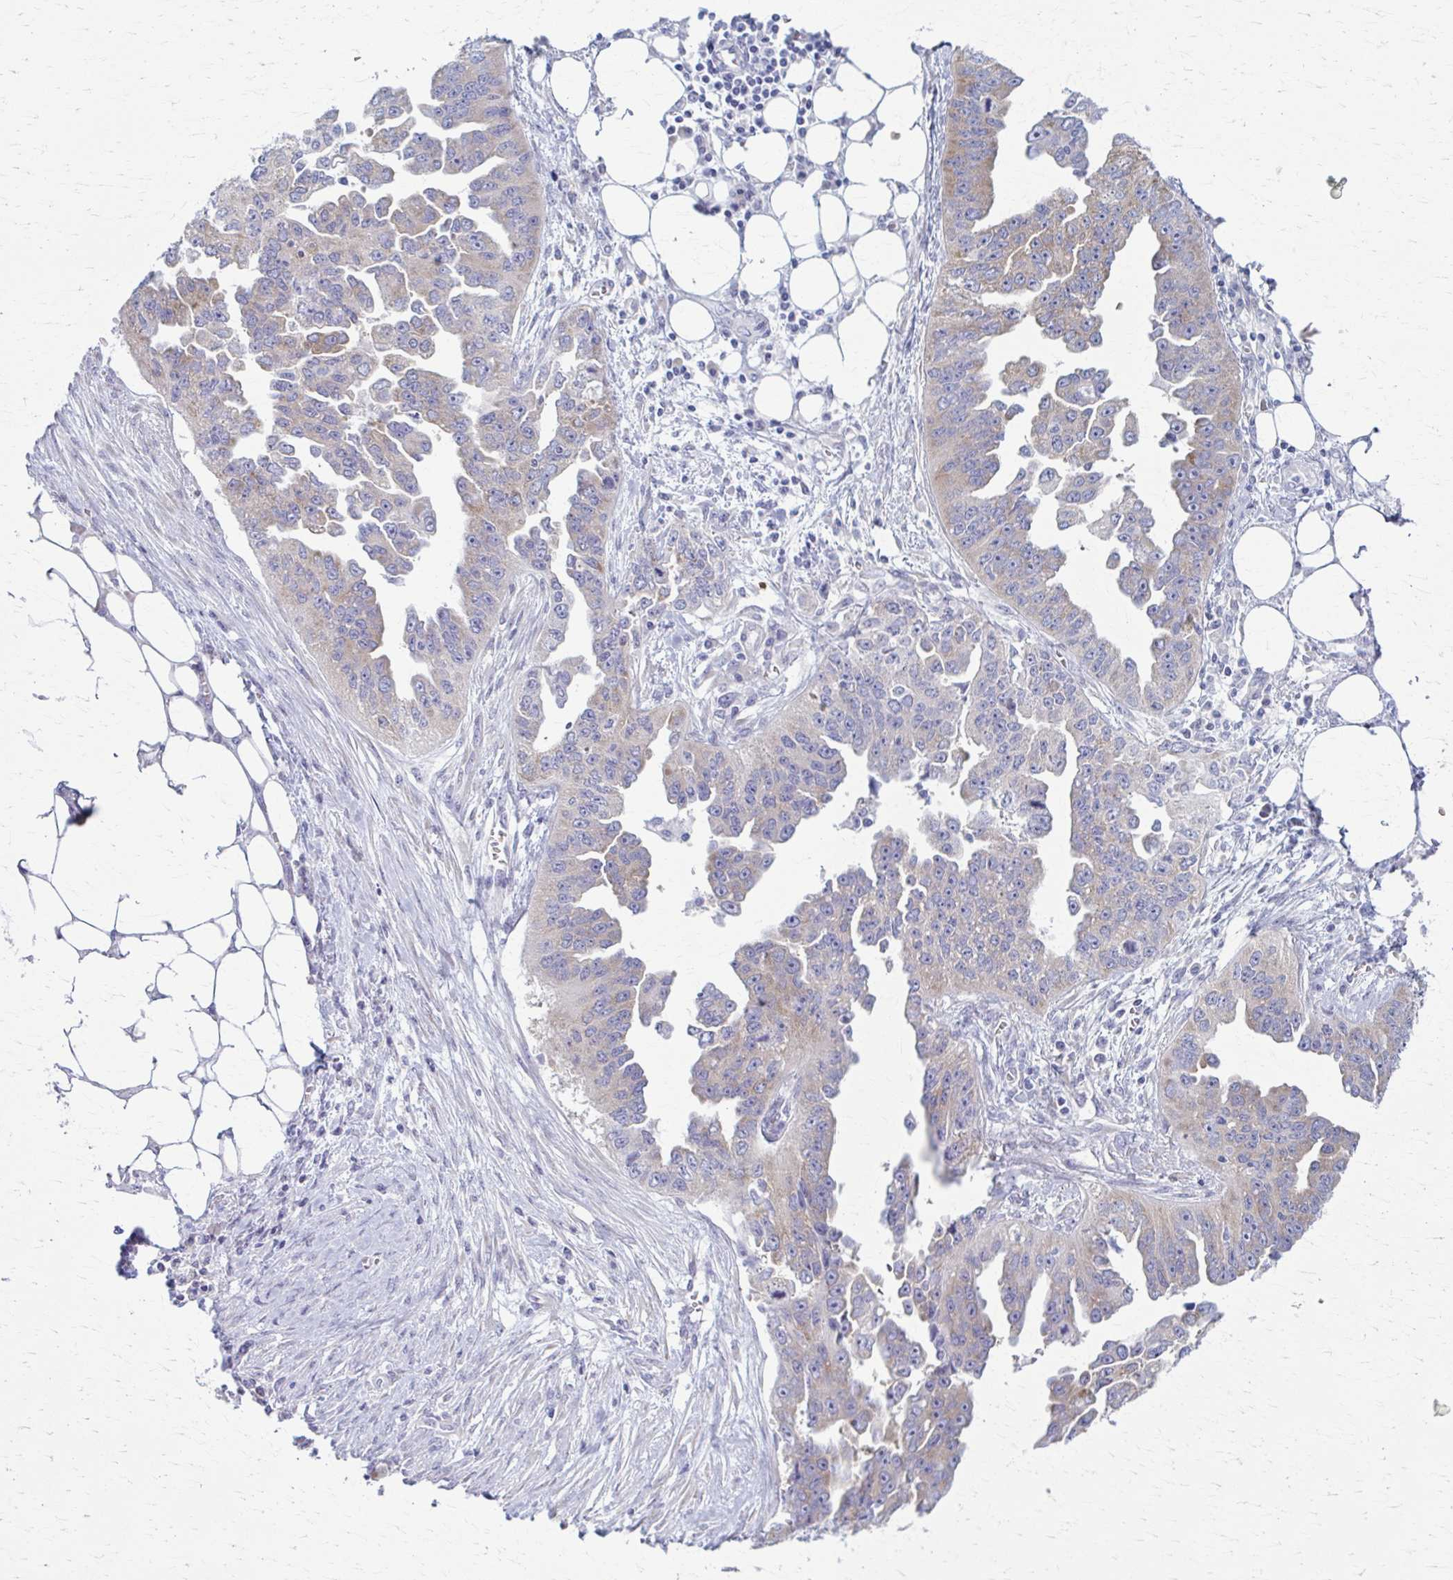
{"staining": {"intensity": "weak", "quantity": ">75%", "location": "cytoplasmic/membranous"}, "tissue": "ovarian cancer", "cell_type": "Tumor cells", "image_type": "cancer", "snomed": [{"axis": "morphology", "description": "Cystadenocarcinoma, serous, NOS"}, {"axis": "topography", "description": "Ovary"}], "caption": "Immunohistochemistry photomicrograph of human ovarian cancer (serous cystadenocarcinoma) stained for a protein (brown), which demonstrates low levels of weak cytoplasmic/membranous positivity in about >75% of tumor cells.", "gene": "PRKRA", "patient": {"sex": "female", "age": 75}}